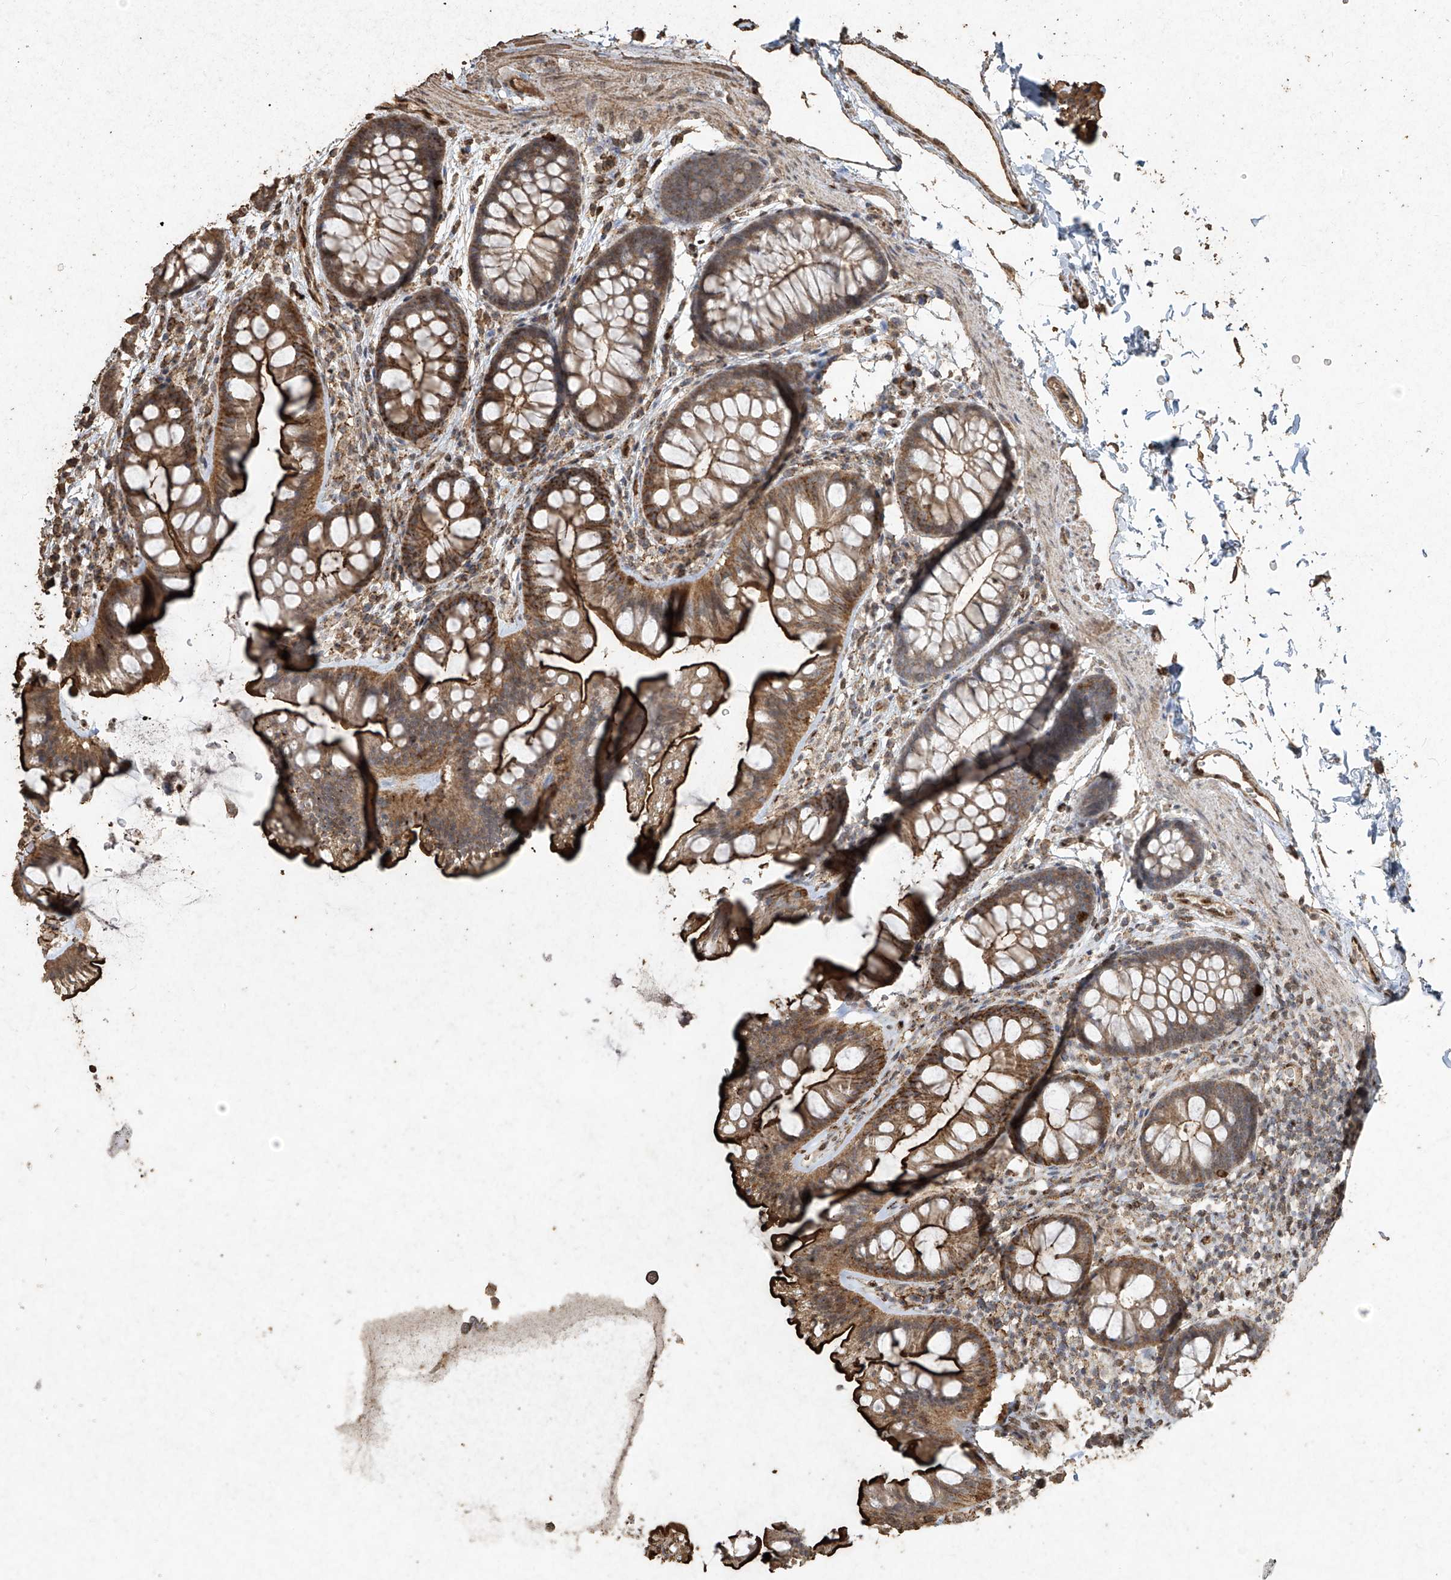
{"staining": {"intensity": "moderate", "quantity": ">75%", "location": "cytoplasmic/membranous"}, "tissue": "colon", "cell_type": "Endothelial cells", "image_type": "normal", "snomed": [{"axis": "morphology", "description": "Normal tissue, NOS"}, {"axis": "topography", "description": "Colon"}], "caption": "Colon stained with immunohistochemistry (IHC) reveals moderate cytoplasmic/membranous positivity in approximately >75% of endothelial cells.", "gene": "ERBB3", "patient": {"sex": "female", "age": 62}}